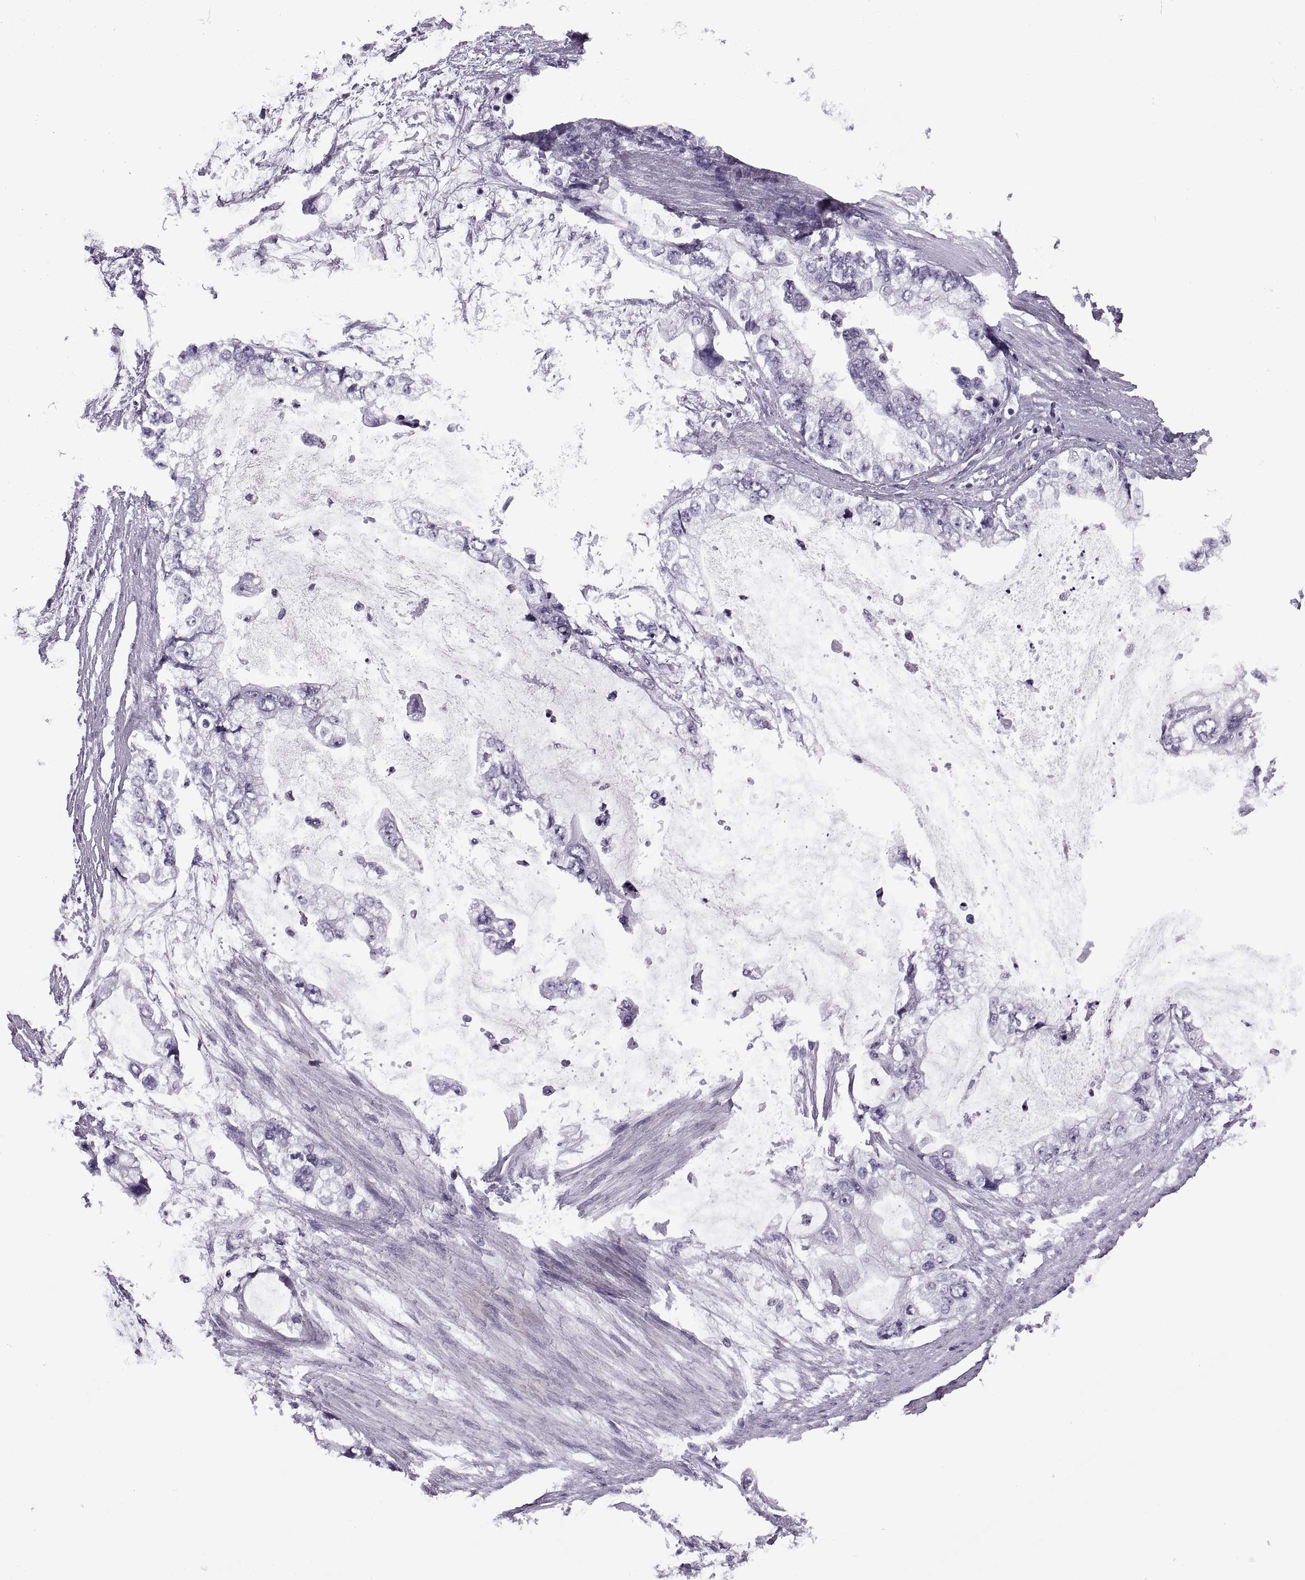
{"staining": {"intensity": "negative", "quantity": "none", "location": "none"}, "tissue": "stomach cancer", "cell_type": "Tumor cells", "image_type": "cancer", "snomed": [{"axis": "morphology", "description": "Adenocarcinoma, NOS"}, {"axis": "topography", "description": "Pancreas"}, {"axis": "topography", "description": "Stomach, upper"}, {"axis": "topography", "description": "Stomach"}], "caption": "High magnification brightfield microscopy of adenocarcinoma (stomach) stained with DAB (3,3'-diaminobenzidine) (brown) and counterstained with hematoxylin (blue): tumor cells show no significant staining.", "gene": "SYNGR4", "patient": {"sex": "male", "age": 77}}